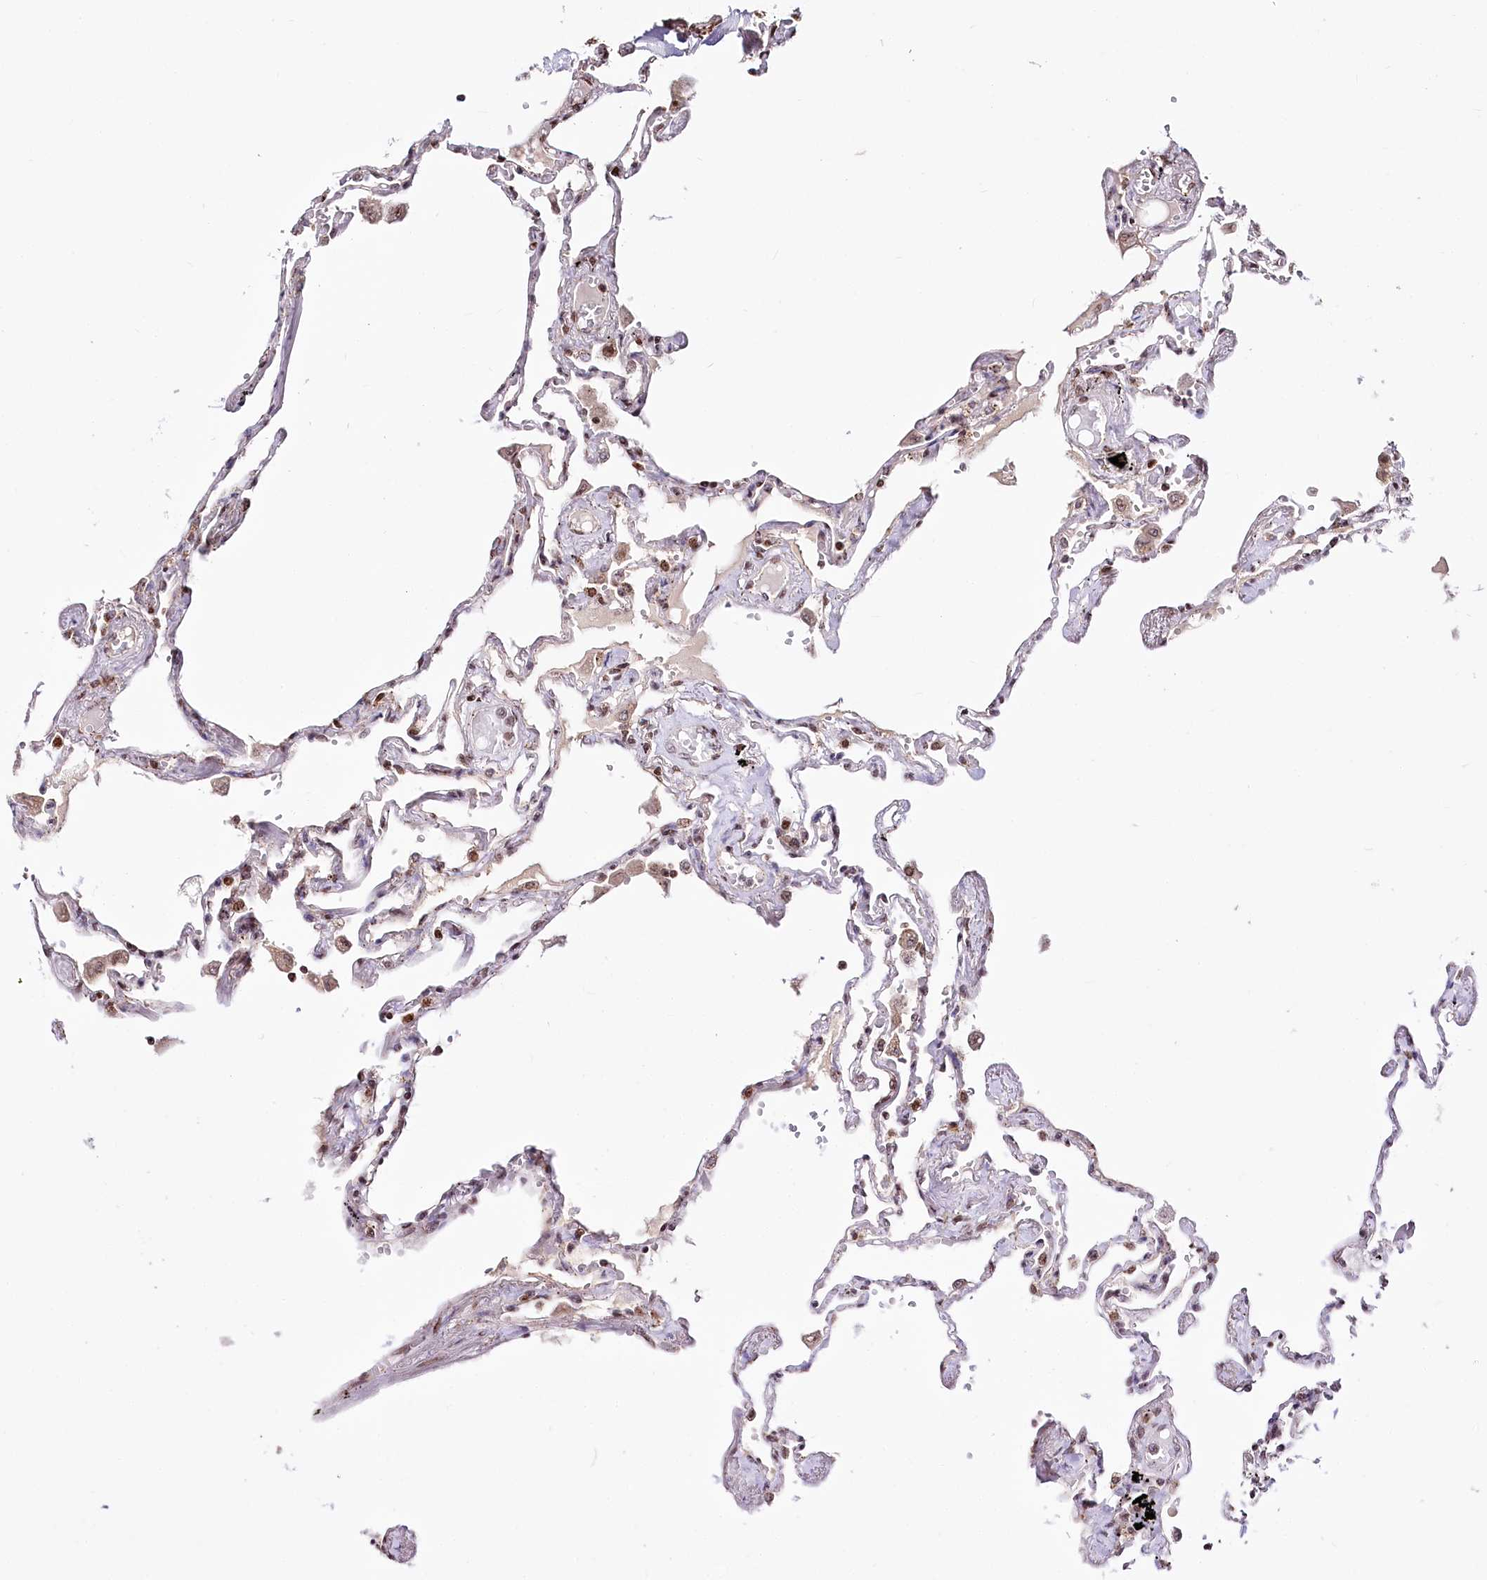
{"staining": {"intensity": "moderate", "quantity": "<25%", "location": "cytoplasmic/membranous"}, "tissue": "lung", "cell_type": "Alveolar cells", "image_type": "normal", "snomed": [{"axis": "morphology", "description": "Normal tissue, NOS"}, {"axis": "topography", "description": "Lung"}], "caption": "Lung stained for a protein shows moderate cytoplasmic/membranous positivity in alveolar cells.", "gene": "ZFYVE27", "patient": {"sex": "female", "age": 67}}